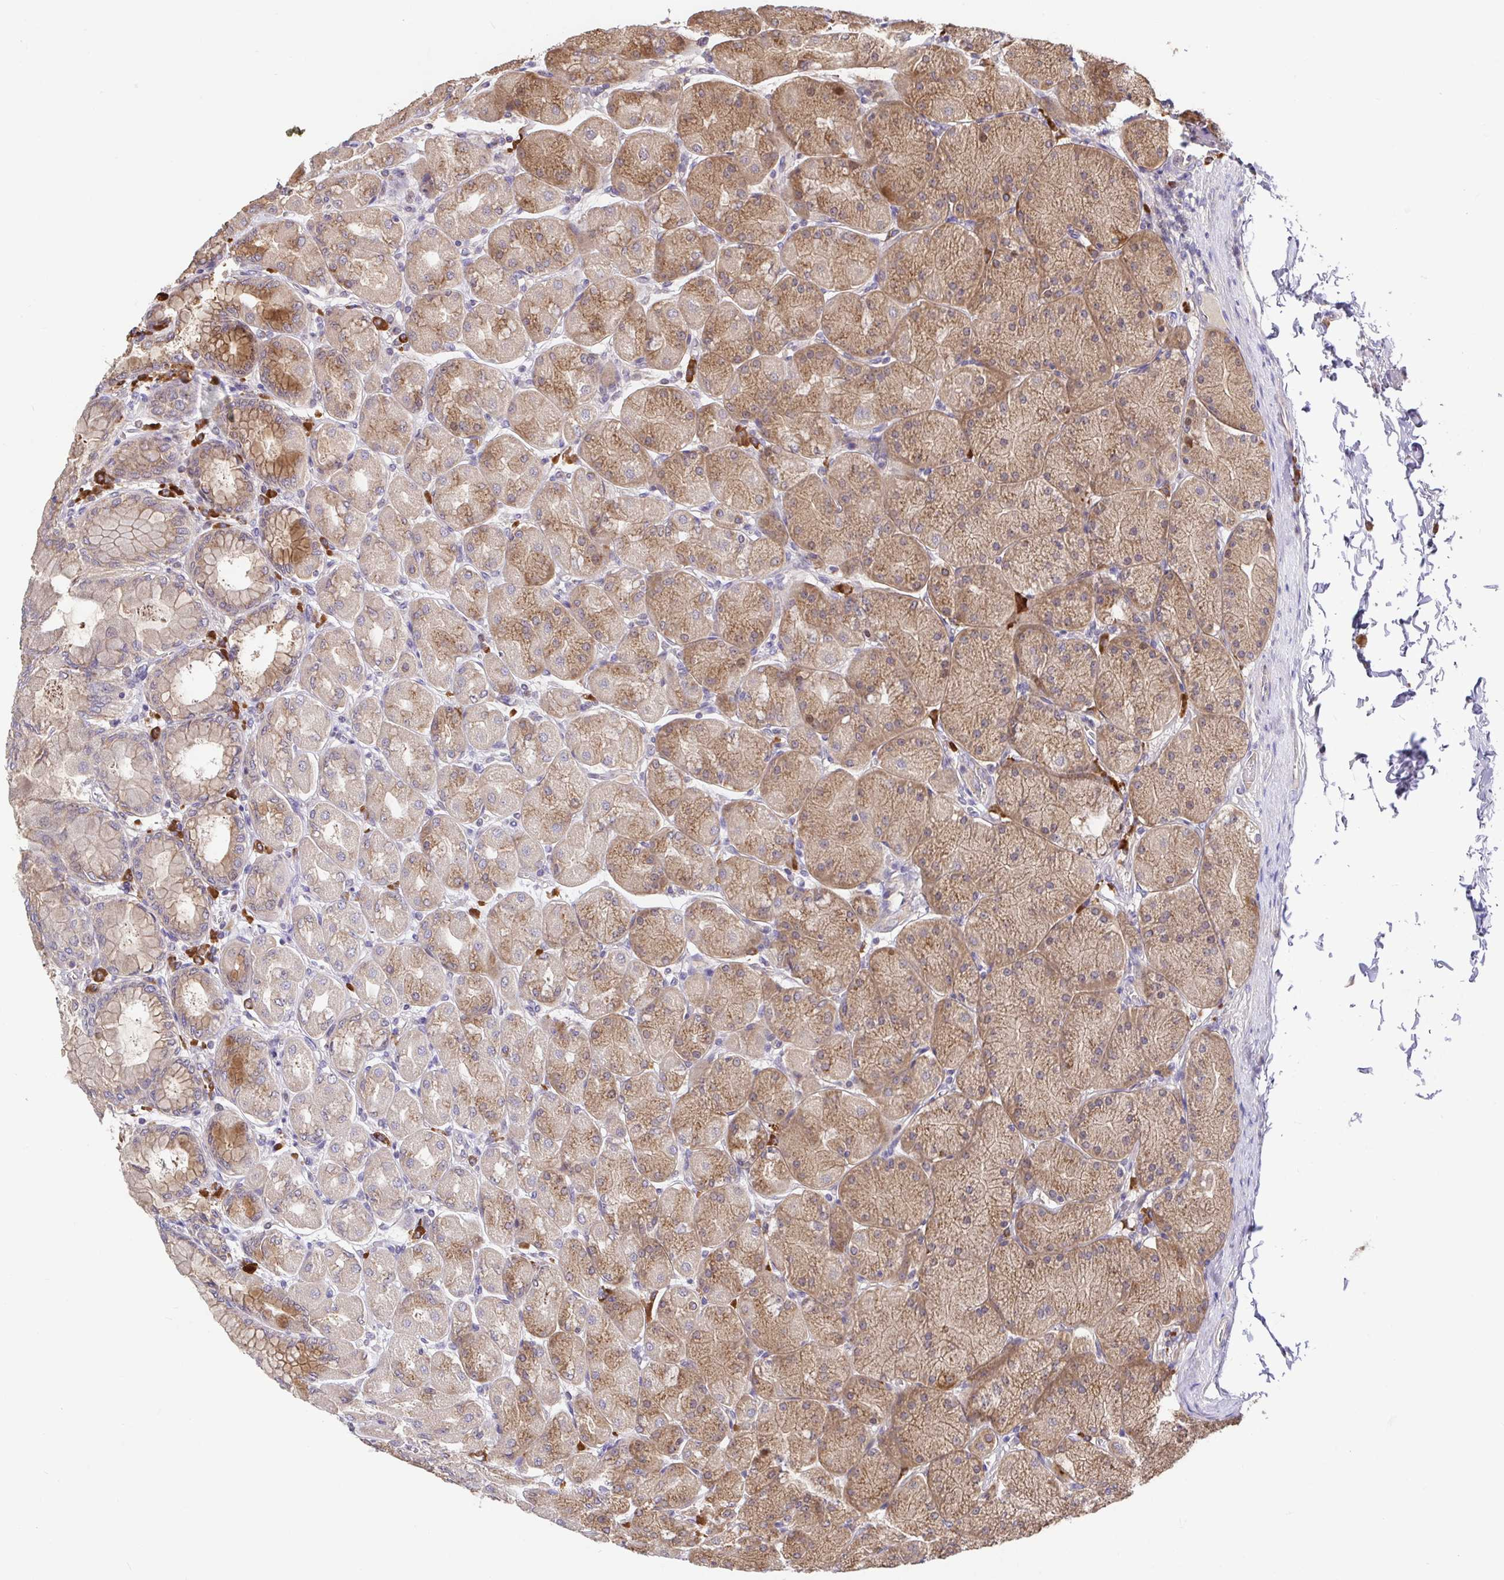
{"staining": {"intensity": "negative", "quantity": "none", "location": "none"}, "tissue": "stomach", "cell_type": "Glandular cells", "image_type": "normal", "snomed": [{"axis": "morphology", "description": "Normal tissue, NOS"}, {"axis": "topography", "description": "Stomach, upper"}], "caption": "This is an immunohistochemistry image of unremarkable human stomach. There is no positivity in glandular cells.", "gene": "ELP1", "patient": {"sex": "female", "age": 56}}